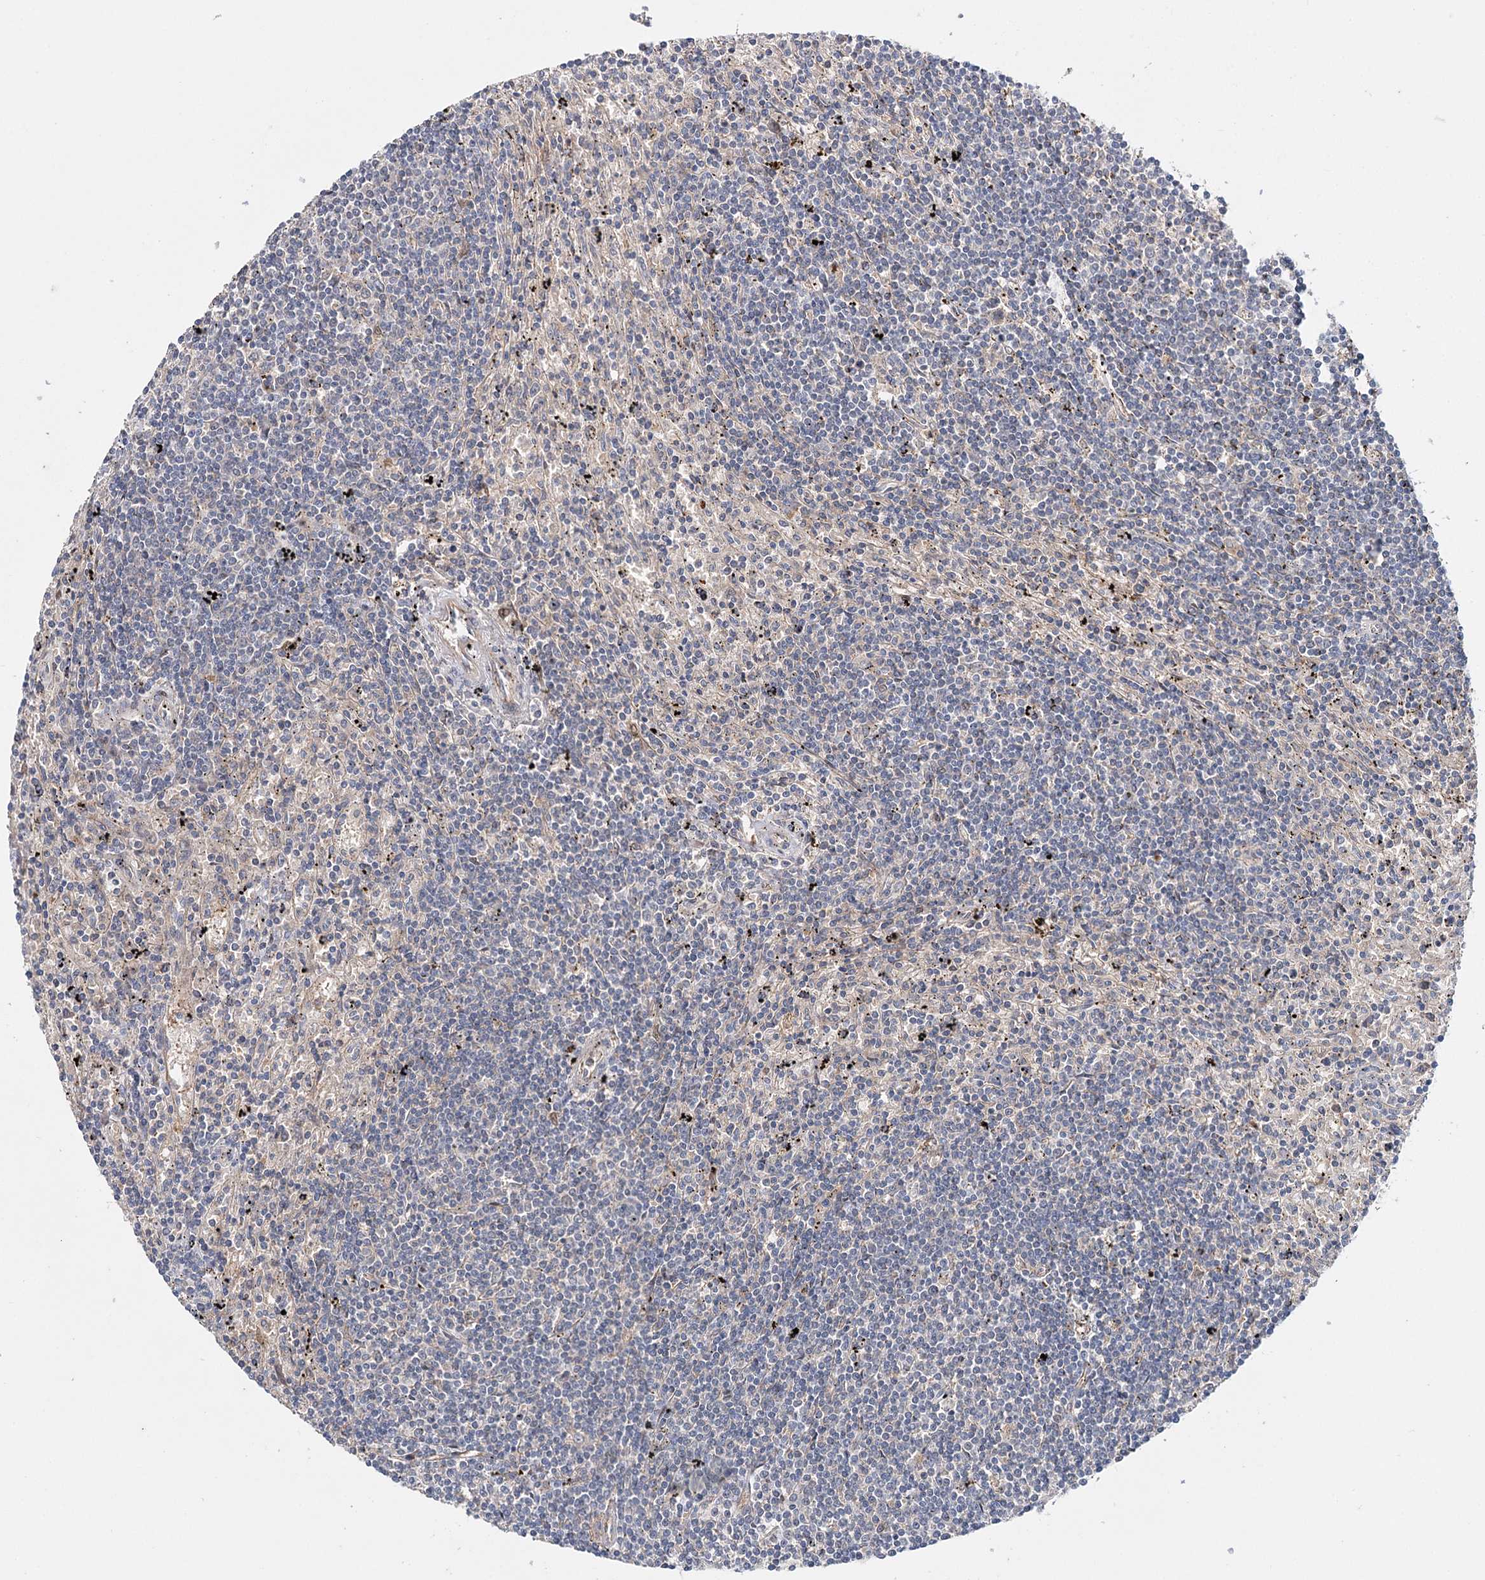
{"staining": {"intensity": "negative", "quantity": "none", "location": "none"}, "tissue": "lymphoma", "cell_type": "Tumor cells", "image_type": "cancer", "snomed": [{"axis": "morphology", "description": "Malignant lymphoma, non-Hodgkin's type, Low grade"}, {"axis": "topography", "description": "Spleen"}], "caption": "The histopathology image demonstrates no staining of tumor cells in low-grade malignant lymphoma, non-Hodgkin's type.", "gene": "PKP4", "patient": {"sex": "male", "age": 76}}